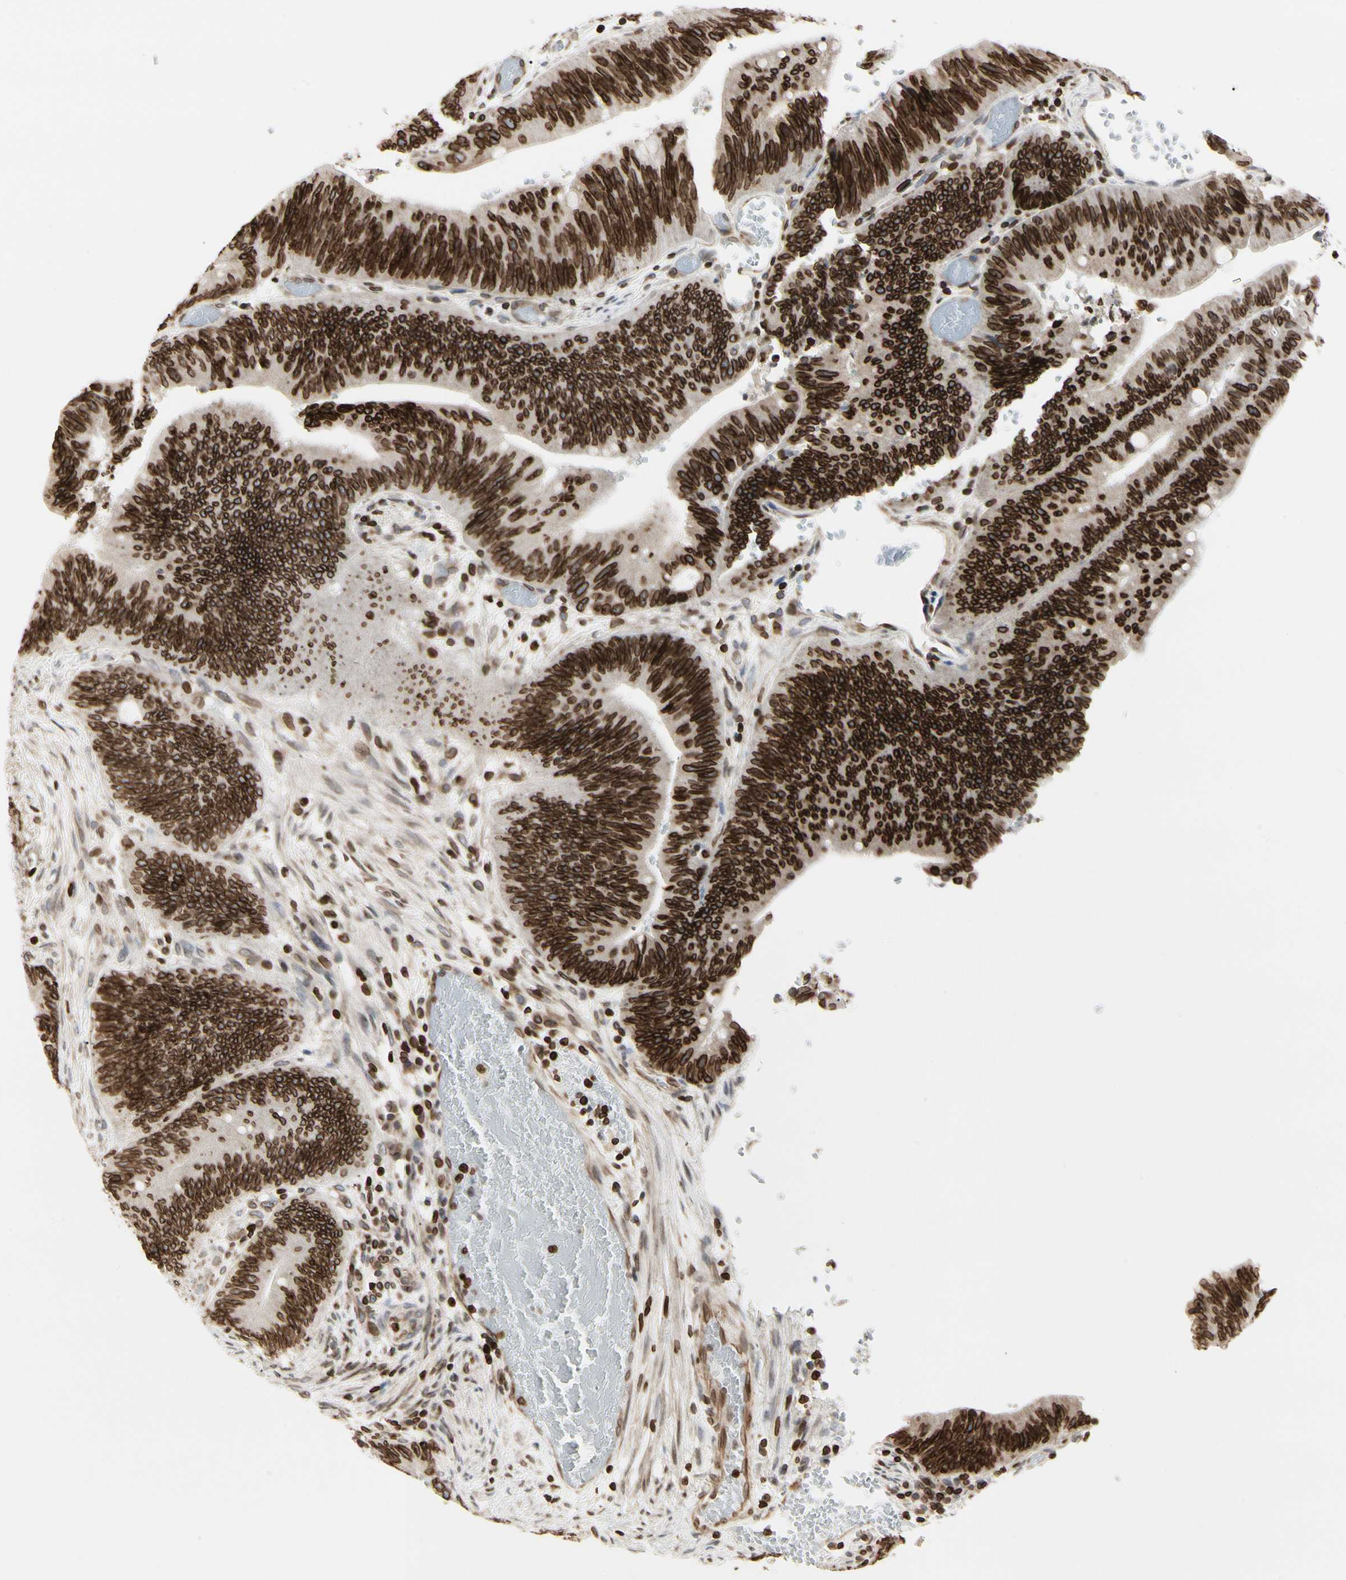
{"staining": {"intensity": "strong", "quantity": ">75%", "location": "cytoplasmic/membranous,nuclear"}, "tissue": "colorectal cancer", "cell_type": "Tumor cells", "image_type": "cancer", "snomed": [{"axis": "morphology", "description": "Adenocarcinoma, NOS"}, {"axis": "topography", "description": "Rectum"}], "caption": "Approximately >75% of tumor cells in colorectal cancer display strong cytoplasmic/membranous and nuclear protein staining as visualized by brown immunohistochemical staining.", "gene": "TMPO", "patient": {"sex": "female", "age": 66}}